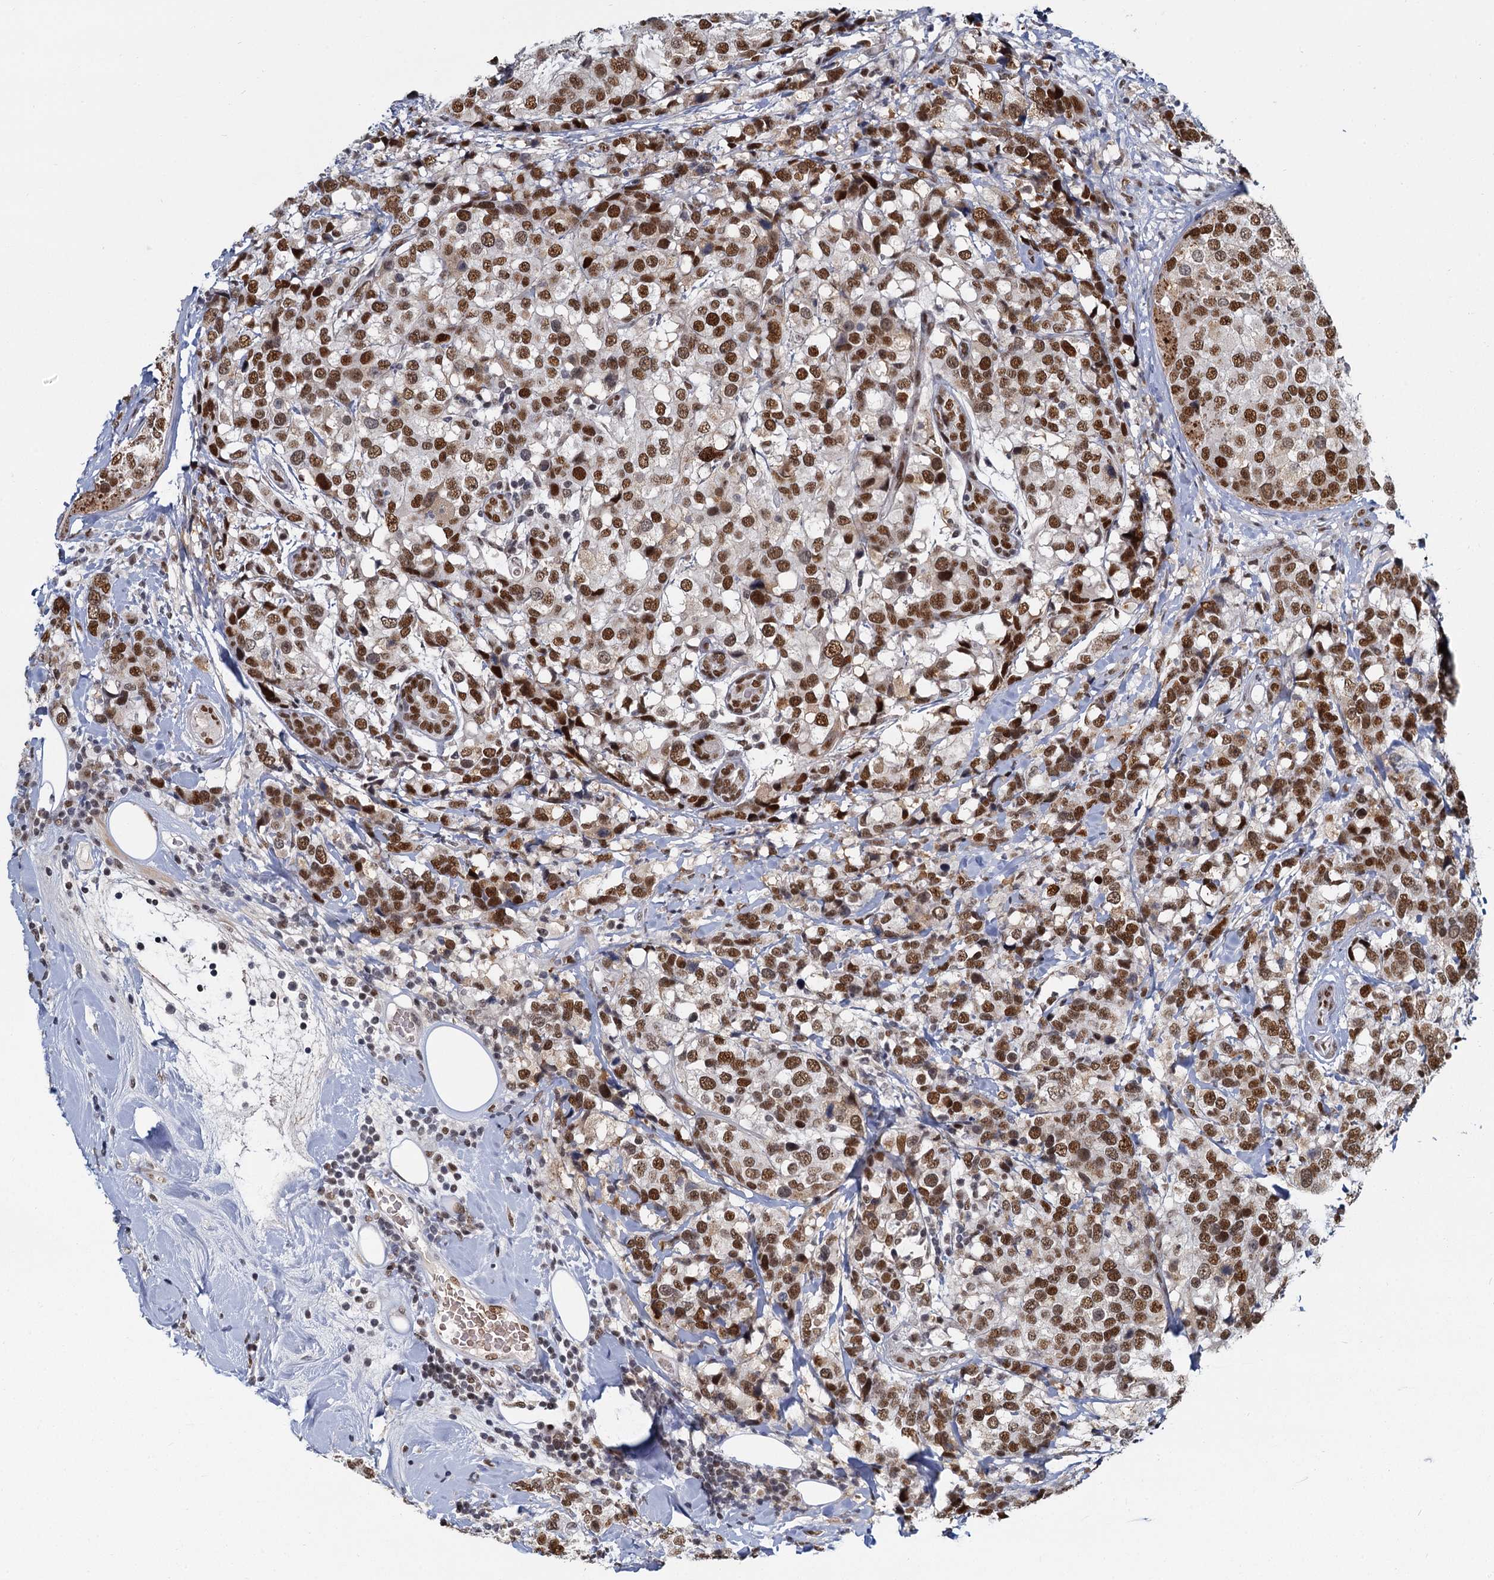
{"staining": {"intensity": "strong", "quantity": ">75%", "location": "nuclear"}, "tissue": "breast cancer", "cell_type": "Tumor cells", "image_type": "cancer", "snomed": [{"axis": "morphology", "description": "Lobular carcinoma"}, {"axis": "topography", "description": "Breast"}], "caption": "Breast cancer stained for a protein (brown) shows strong nuclear positive staining in about >75% of tumor cells.", "gene": "RPRD1A", "patient": {"sex": "female", "age": 59}}